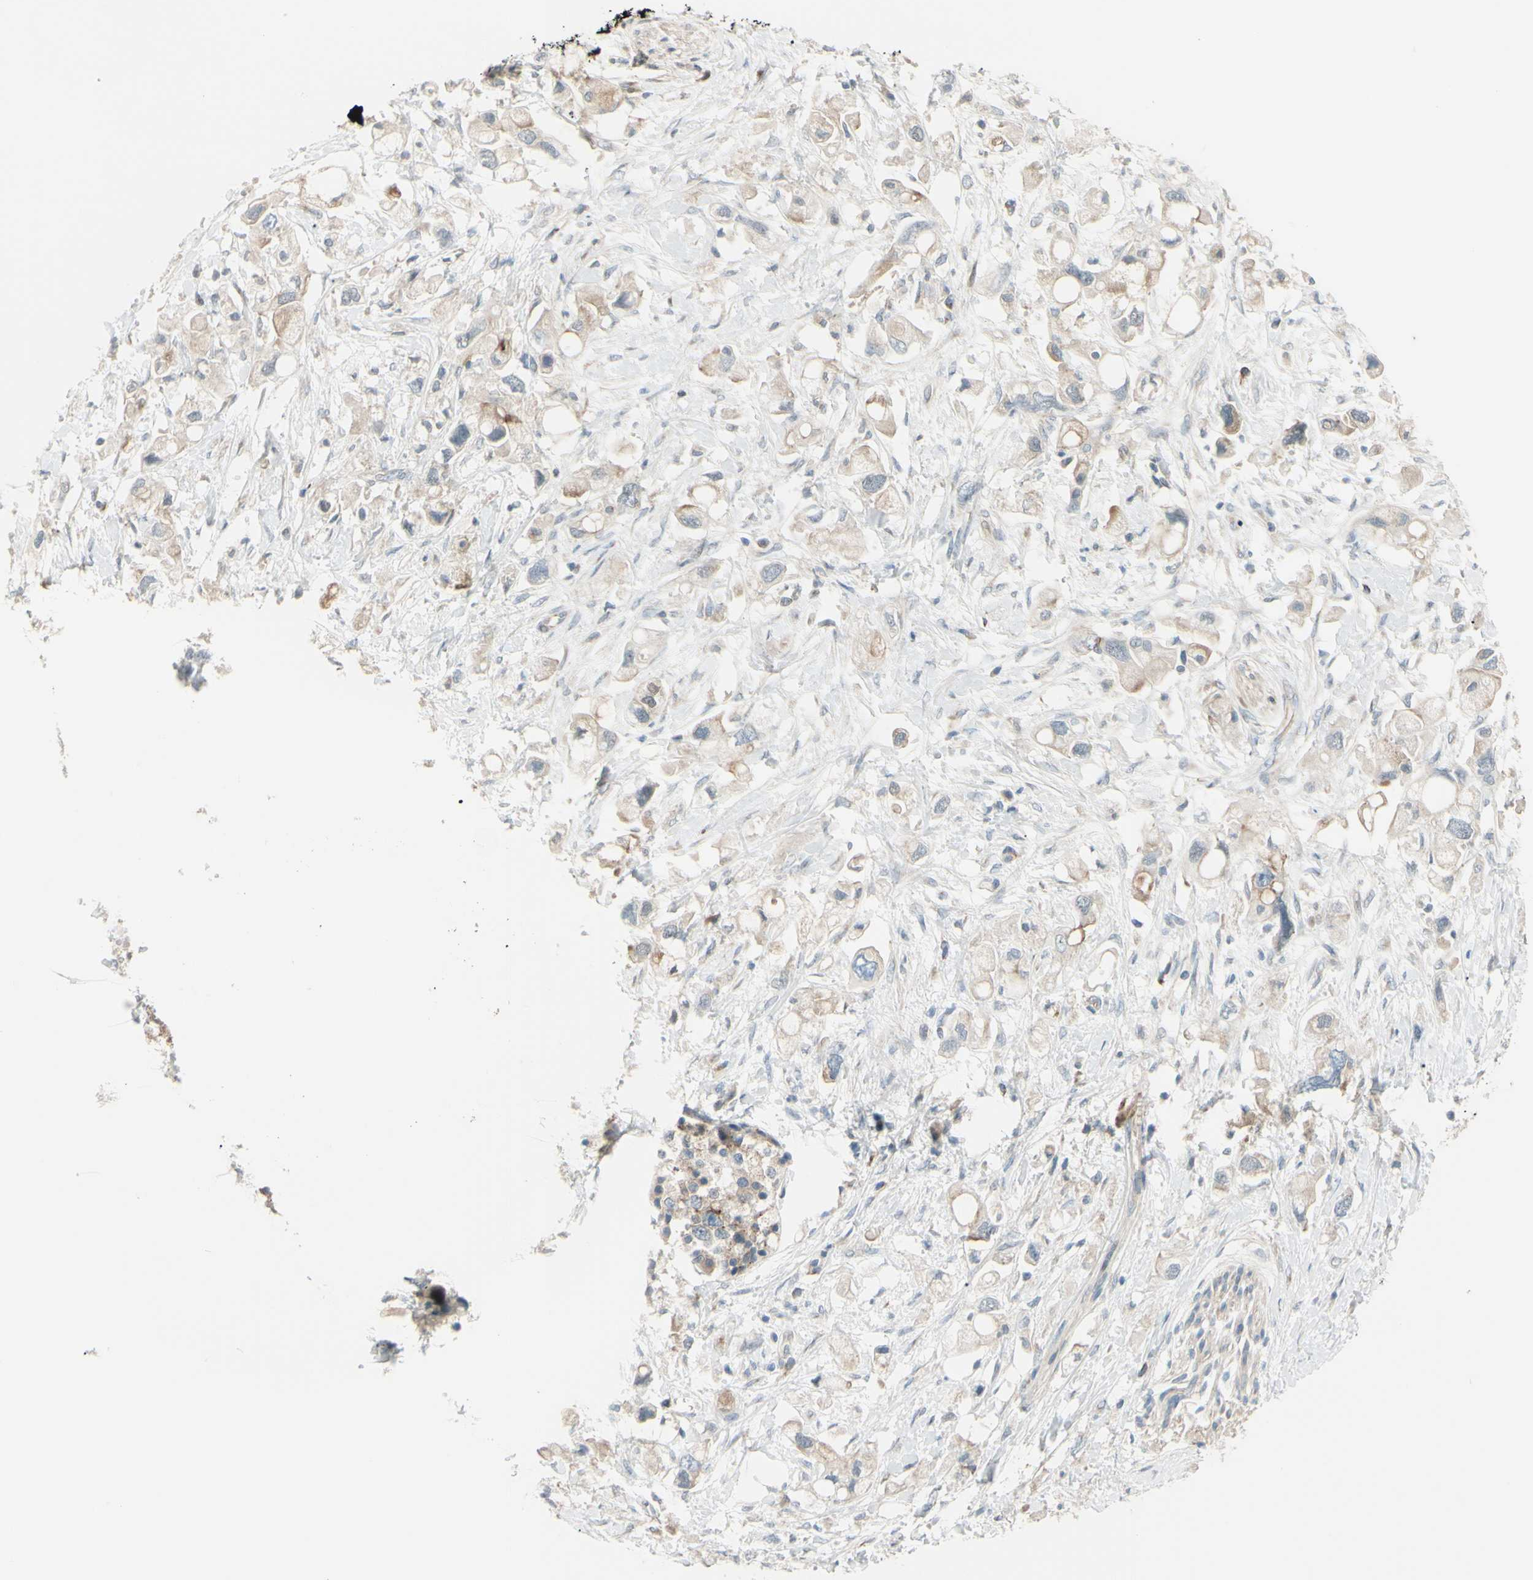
{"staining": {"intensity": "weak", "quantity": ">75%", "location": "cytoplasmic/membranous"}, "tissue": "pancreatic cancer", "cell_type": "Tumor cells", "image_type": "cancer", "snomed": [{"axis": "morphology", "description": "Adenocarcinoma, NOS"}, {"axis": "topography", "description": "Pancreas"}], "caption": "Immunohistochemical staining of pancreatic cancer (adenocarcinoma) reveals low levels of weak cytoplasmic/membranous staining in about >75% of tumor cells.", "gene": "LMTK2", "patient": {"sex": "female", "age": 56}}